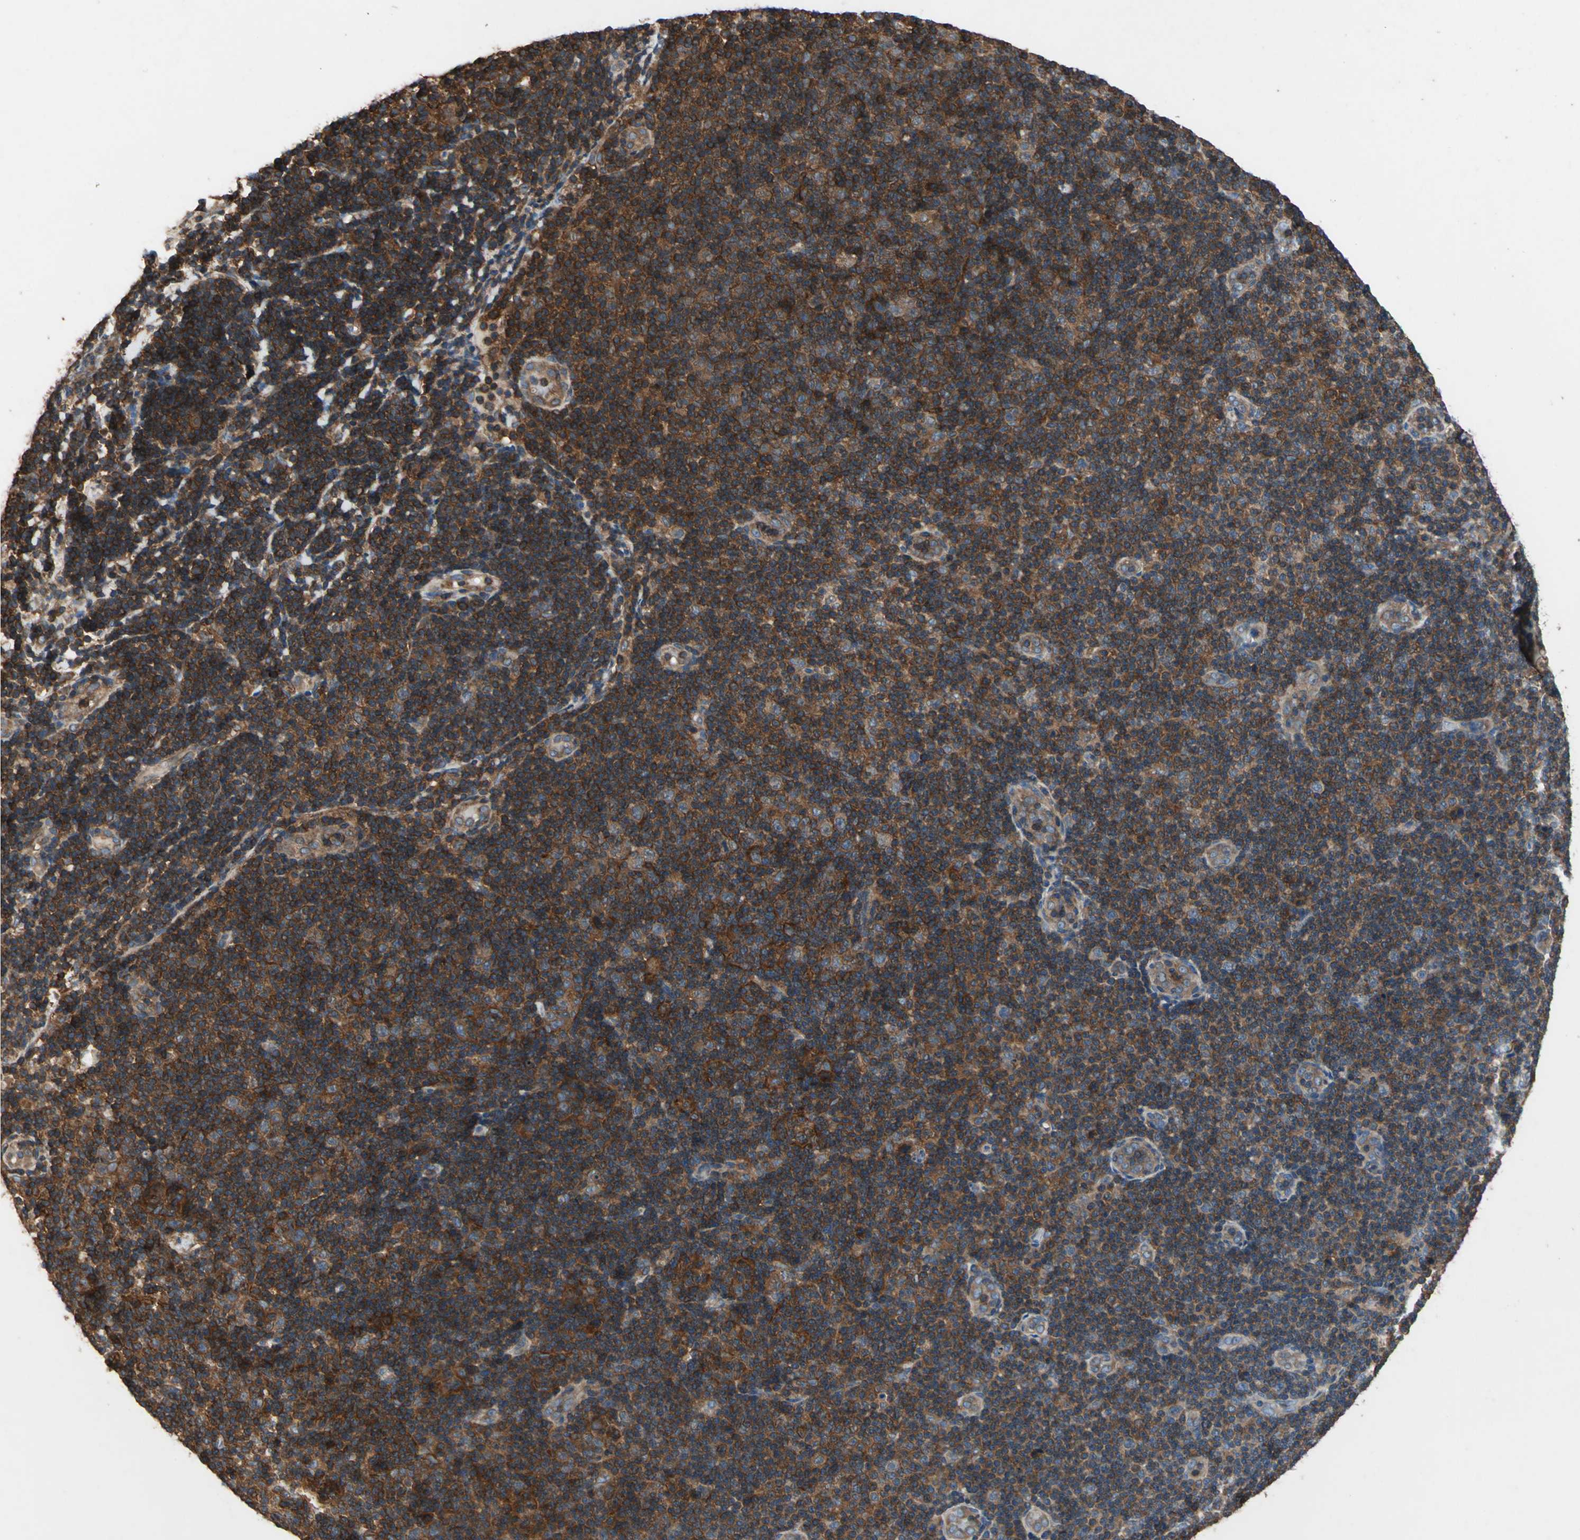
{"staining": {"intensity": "strong", "quantity": ">75%", "location": "cytoplasmic/membranous"}, "tissue": "lymphoma", "cell_type": "Tumor cells", "image_type": "cancer", "snomed": [{"axis": "morphology", "description": "Malignant lymphoma, non-Hodgkin's type, Low grade"}, {"axis": "topography", "description": "Lymph node"}], "caption": "A high-resolution histopathology image shows IHC staining of malignant lymphoma, non-Hodgkin's type (low-grade), which reveals strong cytoplasmic/membranous positivity in about >75% of tumor cells.", "gene": "CAPN1", "patient": {"sex": "male", "age": 83}}